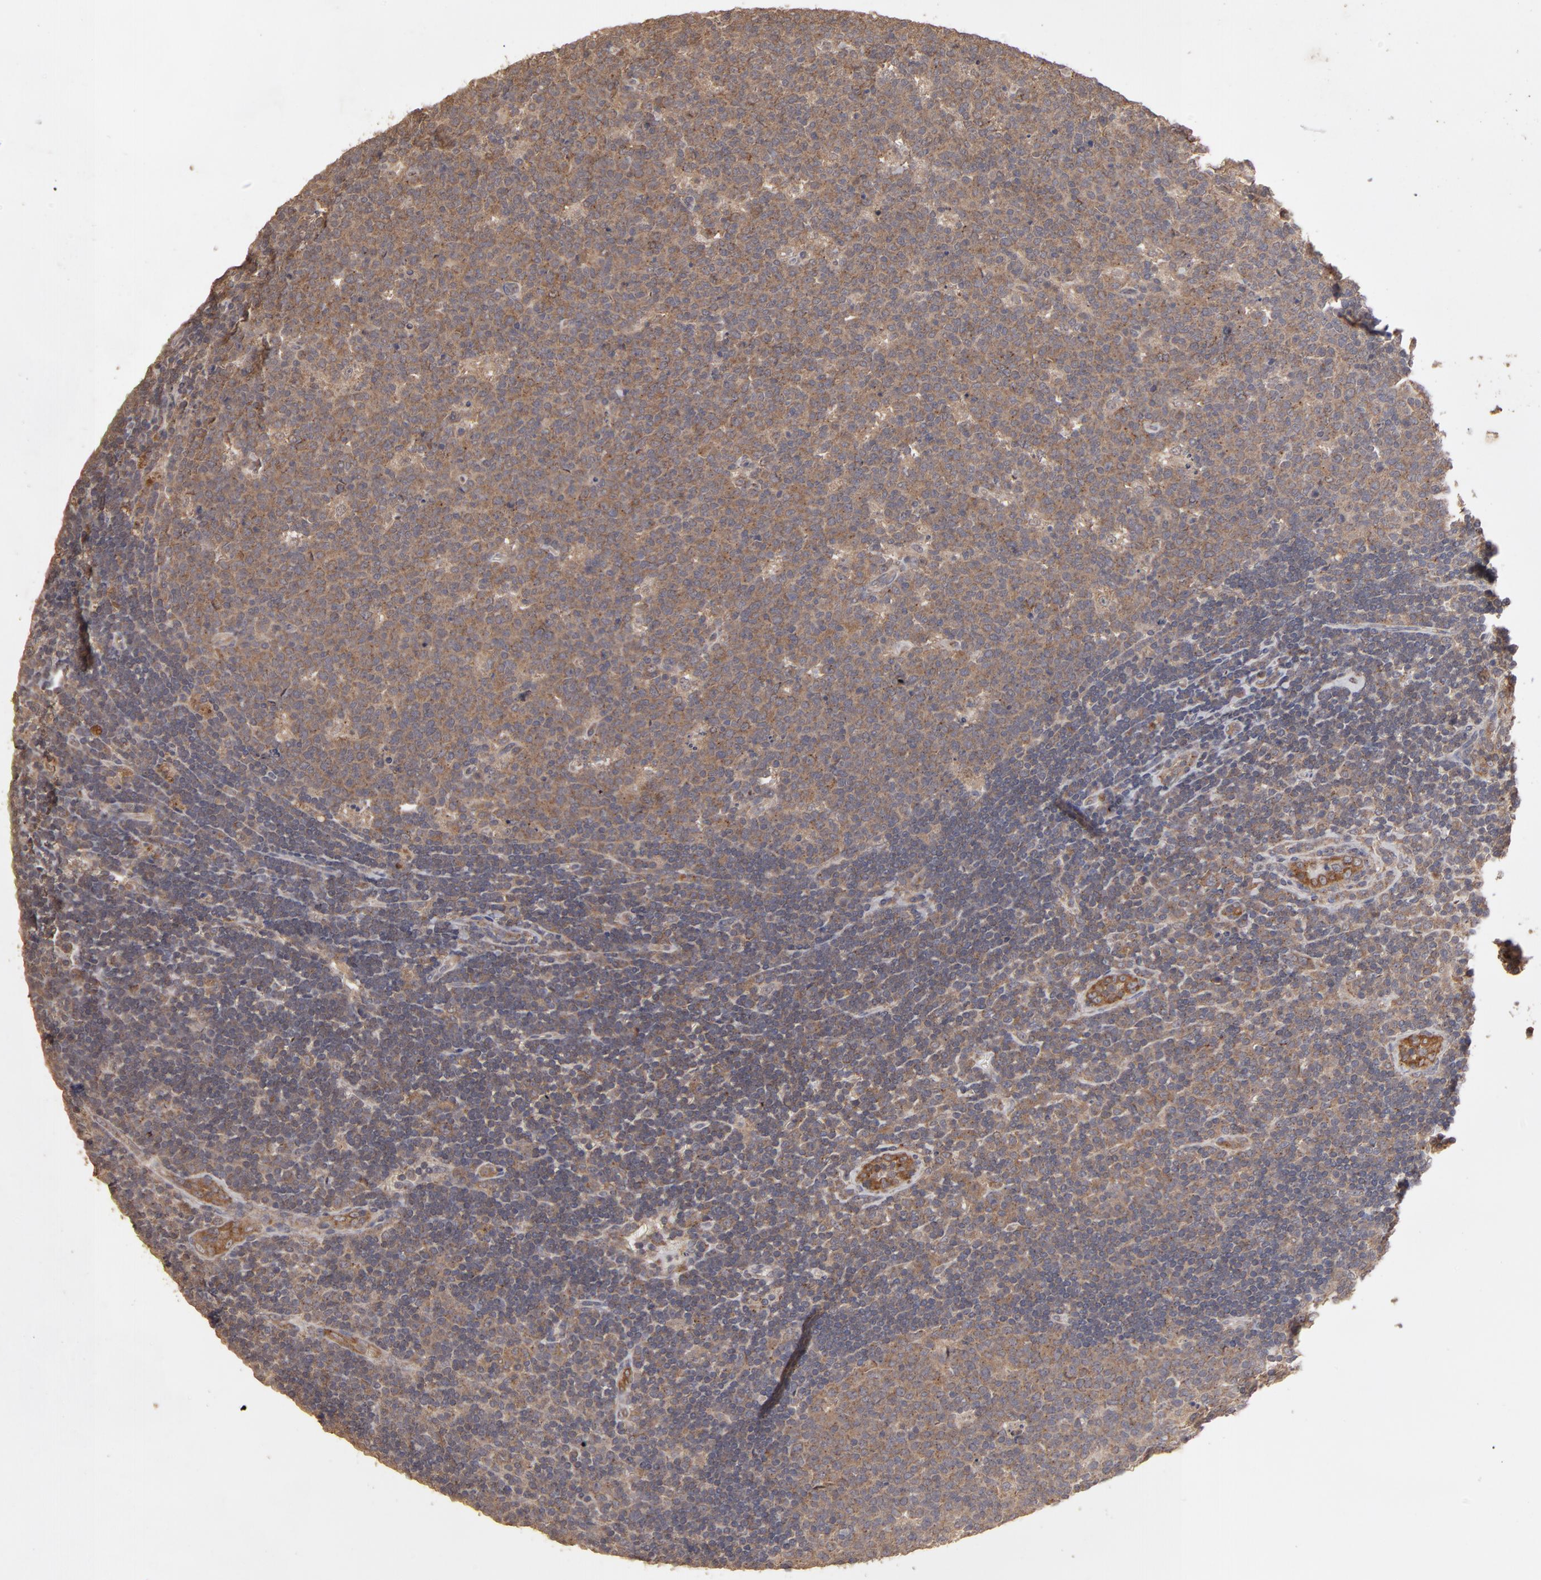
{"staining": {"intensity": "moderate", "quantity": ">75%", "location": "cytoplasmic/membranous"}, "tissue": "lymph node", "cell_type": "Germinal center cells", "image_type": "normal", "snomed": [{"axis": "morphology", "description": "Normal tissue, NOS"}, {"axis": "topography", "description": "Lymph node"}, {"axis": "topography", "description": "Salivary gland"}], "caption": "Brown immunohistochemical staining in normal human lymph node demonstrates moderate cytoplasmic/membranous expression in about >75% of germinal center cells. The staining is performed using DAB (3,3'-diaminobenzidine) brown chromogen to label protein expression. The nuclei are counter-stained blue using hematoxylin.", "gene": "MMP2", "patient": {"sex": "male", "age": 8}}